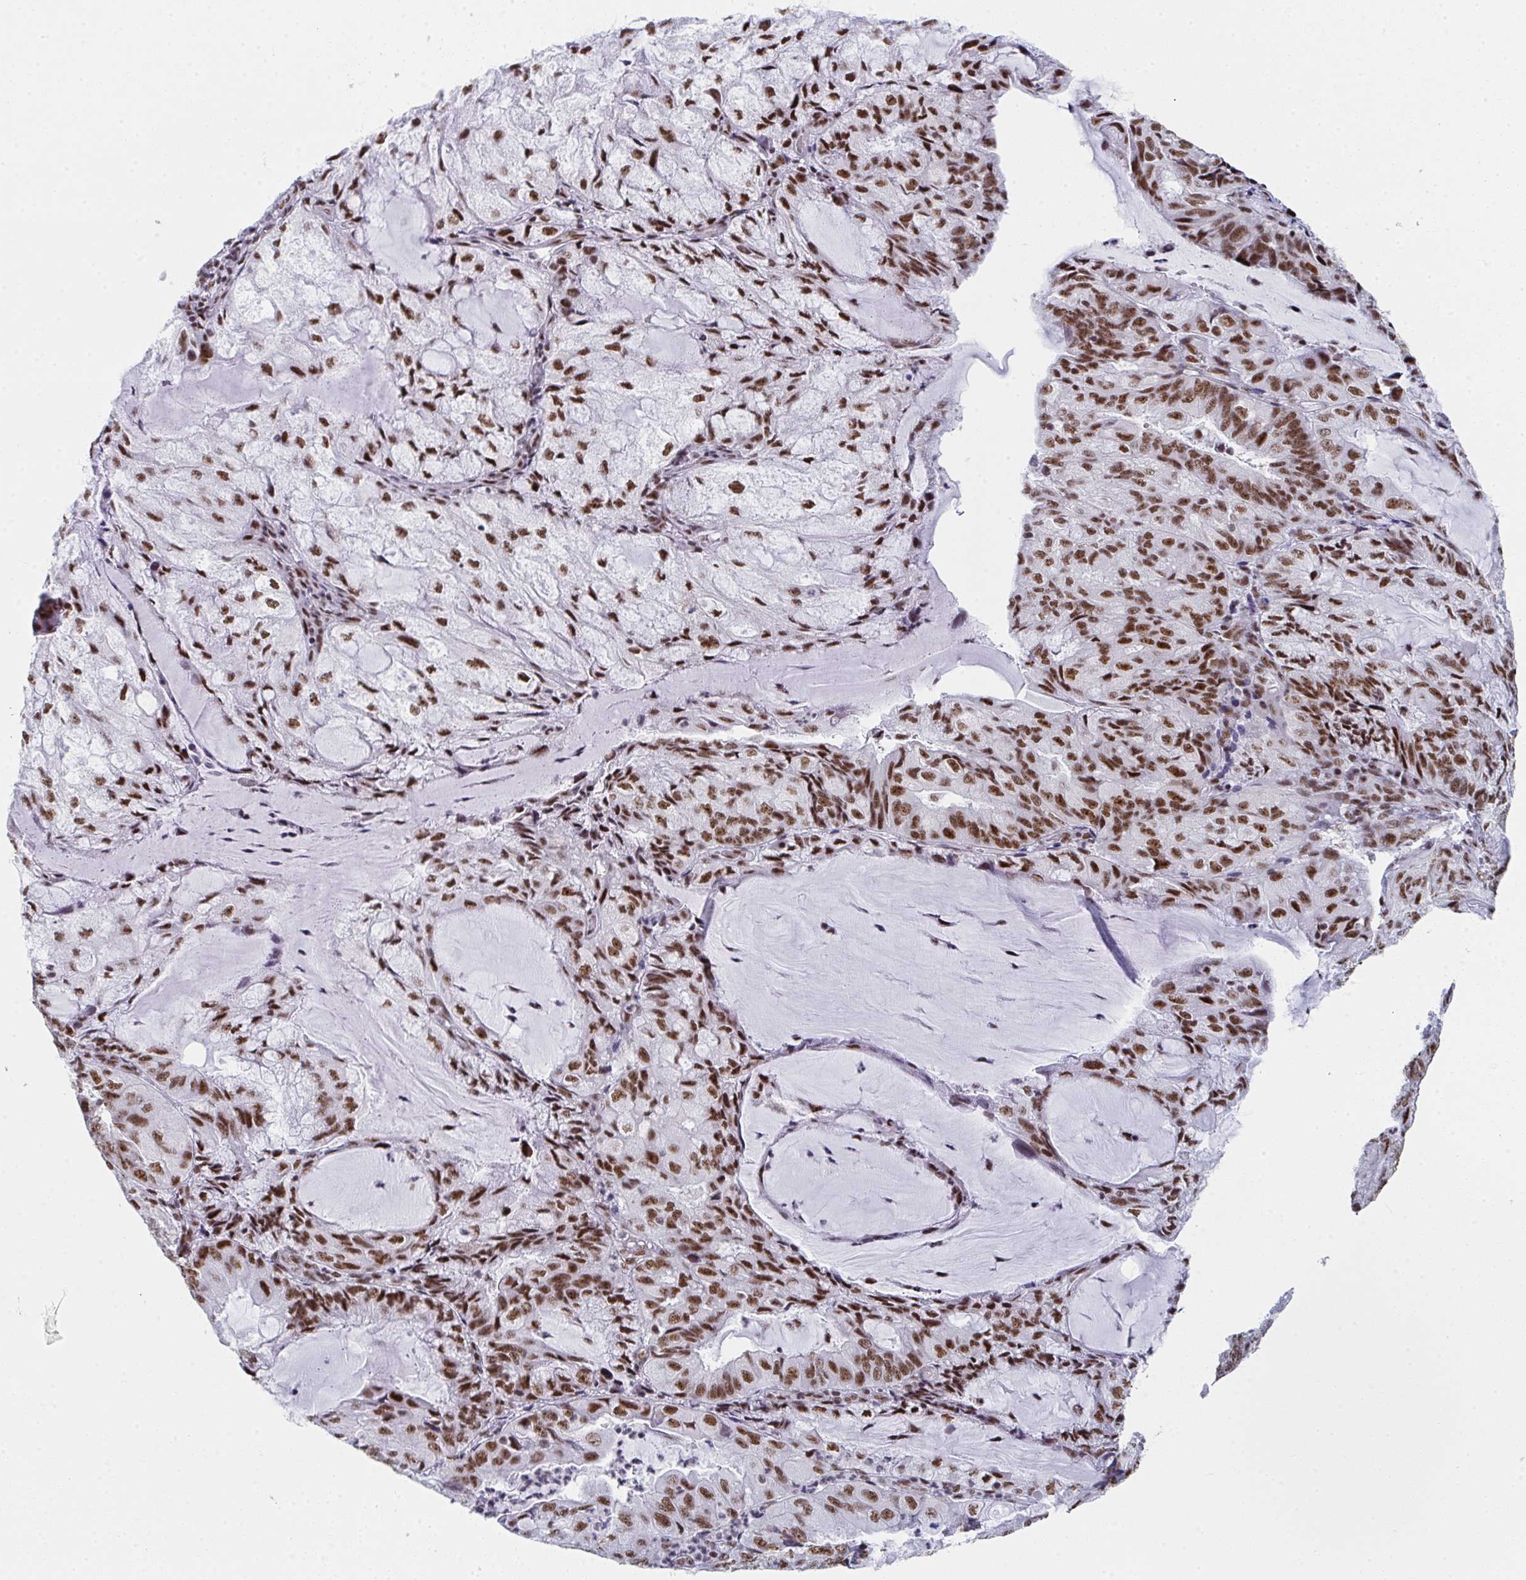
{"staining": {"intensity": "moderate", "quantity": ">75%", "location": "nuclear"}, "tissue": "endometrial cancer", "cell_type": "Tumor cells", "image_type": "cancer", "snomed": [{"axis": "morphology", "description": "Adenocarcinoma, NOS"}, {"axis": "topography", "description": "Endometrium"}], "caption": "Immunohistochemical staining of human endometrial cancer shows medium levels of moderate nuclear positivity in approximately >75% of tumor cells.", "gene": "SNRNP70", "patient": {"sex": "female", "age": 81}}